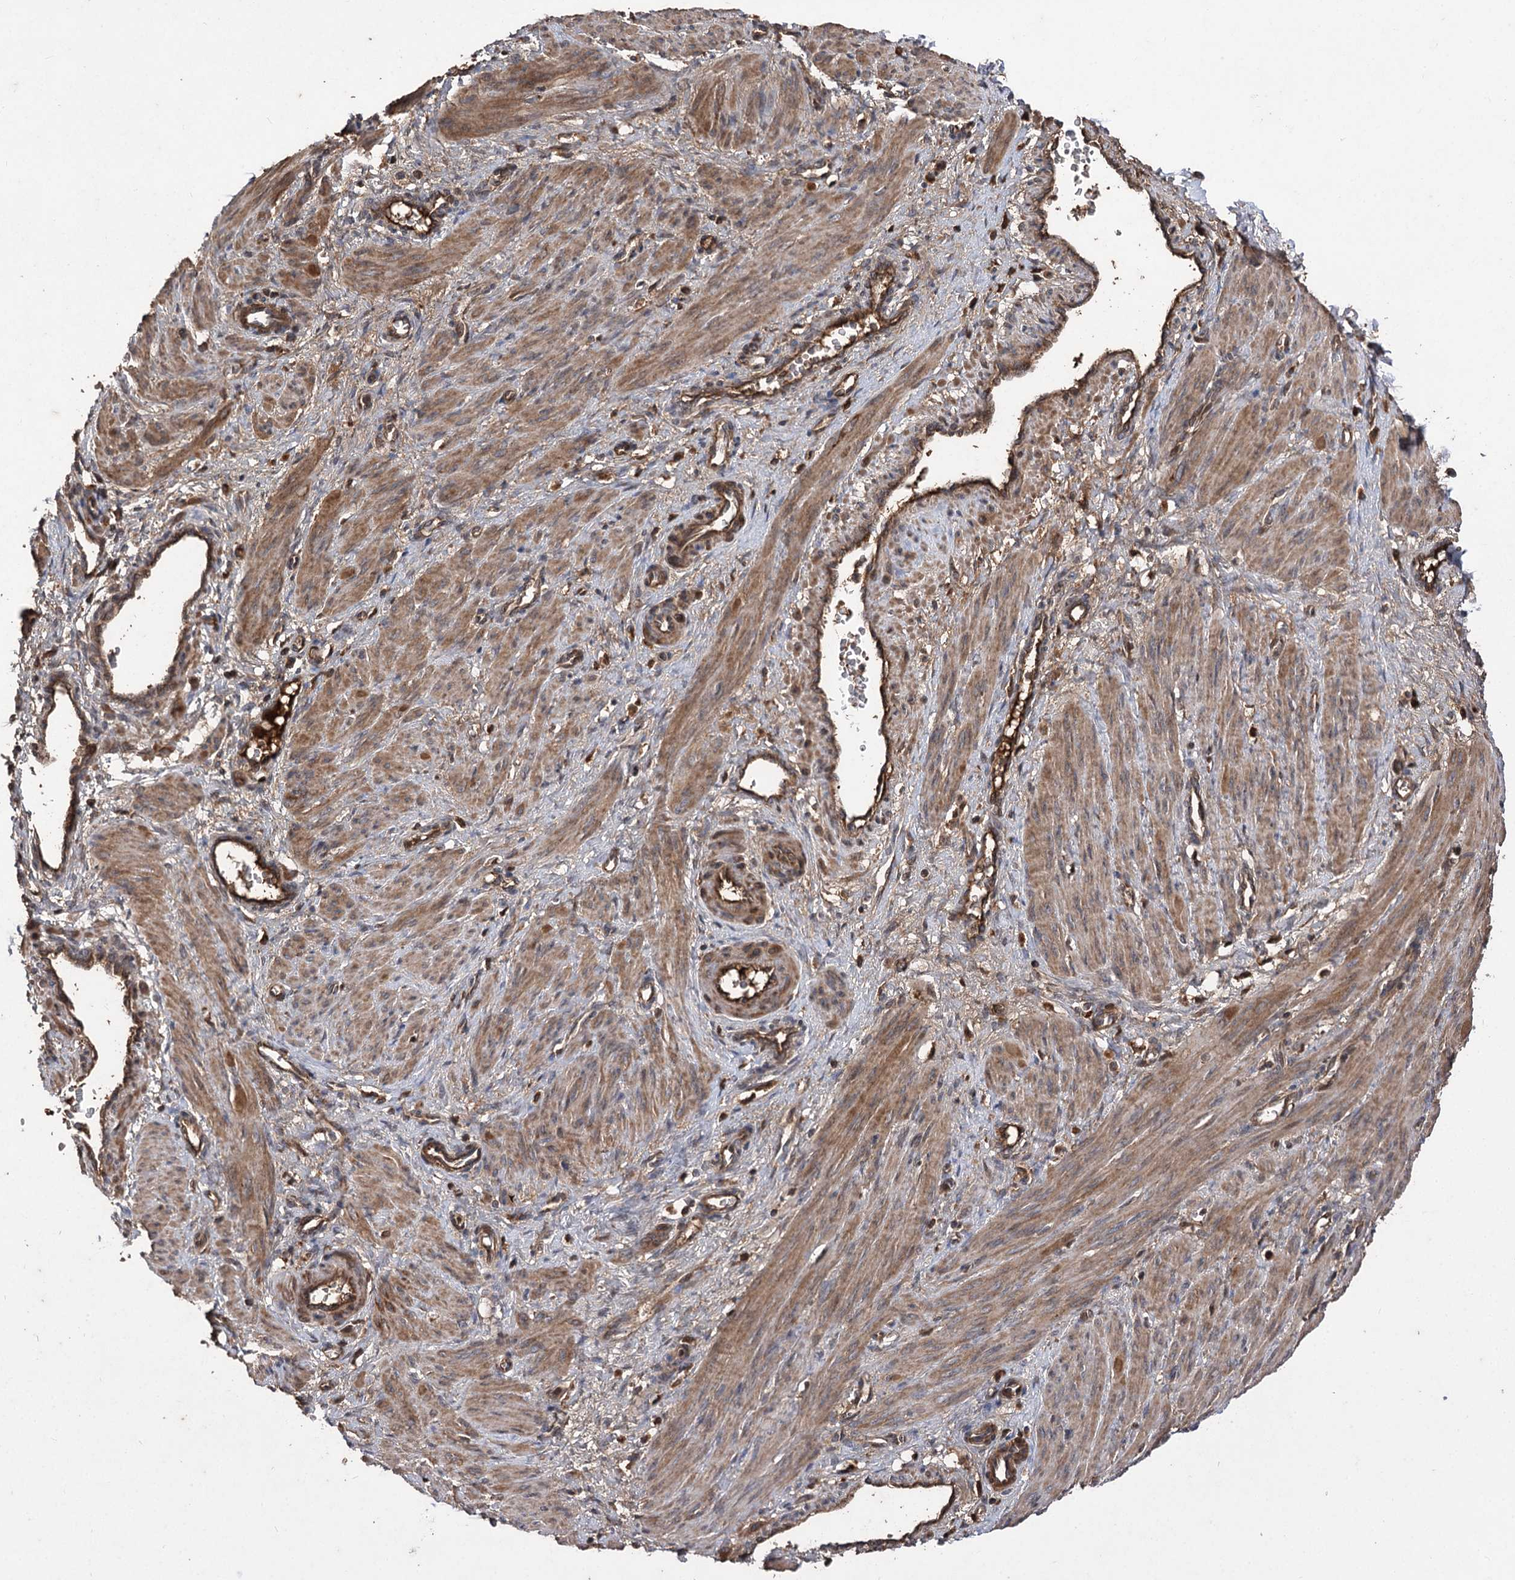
{"staining": {"intensity": "strong", "quantity": ">75%", "location": "cytoplasmic/membranous"}, "tissue": "smooth muscle", "cell_type": "Smooth muscle cells", "image_type": "normal", "snomed": [{"axis": "morphology", "description": "Normal tissue, NOS"}, {"axis": "topography", "description": "Endometrium"}], "caption": "About >75% of smooth muscle cells in normal human smooth muscle exhibit strong cytoplasmic/membranous protein positivity as visualized by brown immunohistochemical staining.", "gene": "RASSF3", "patient": {"sex": "female", "age": 33}}